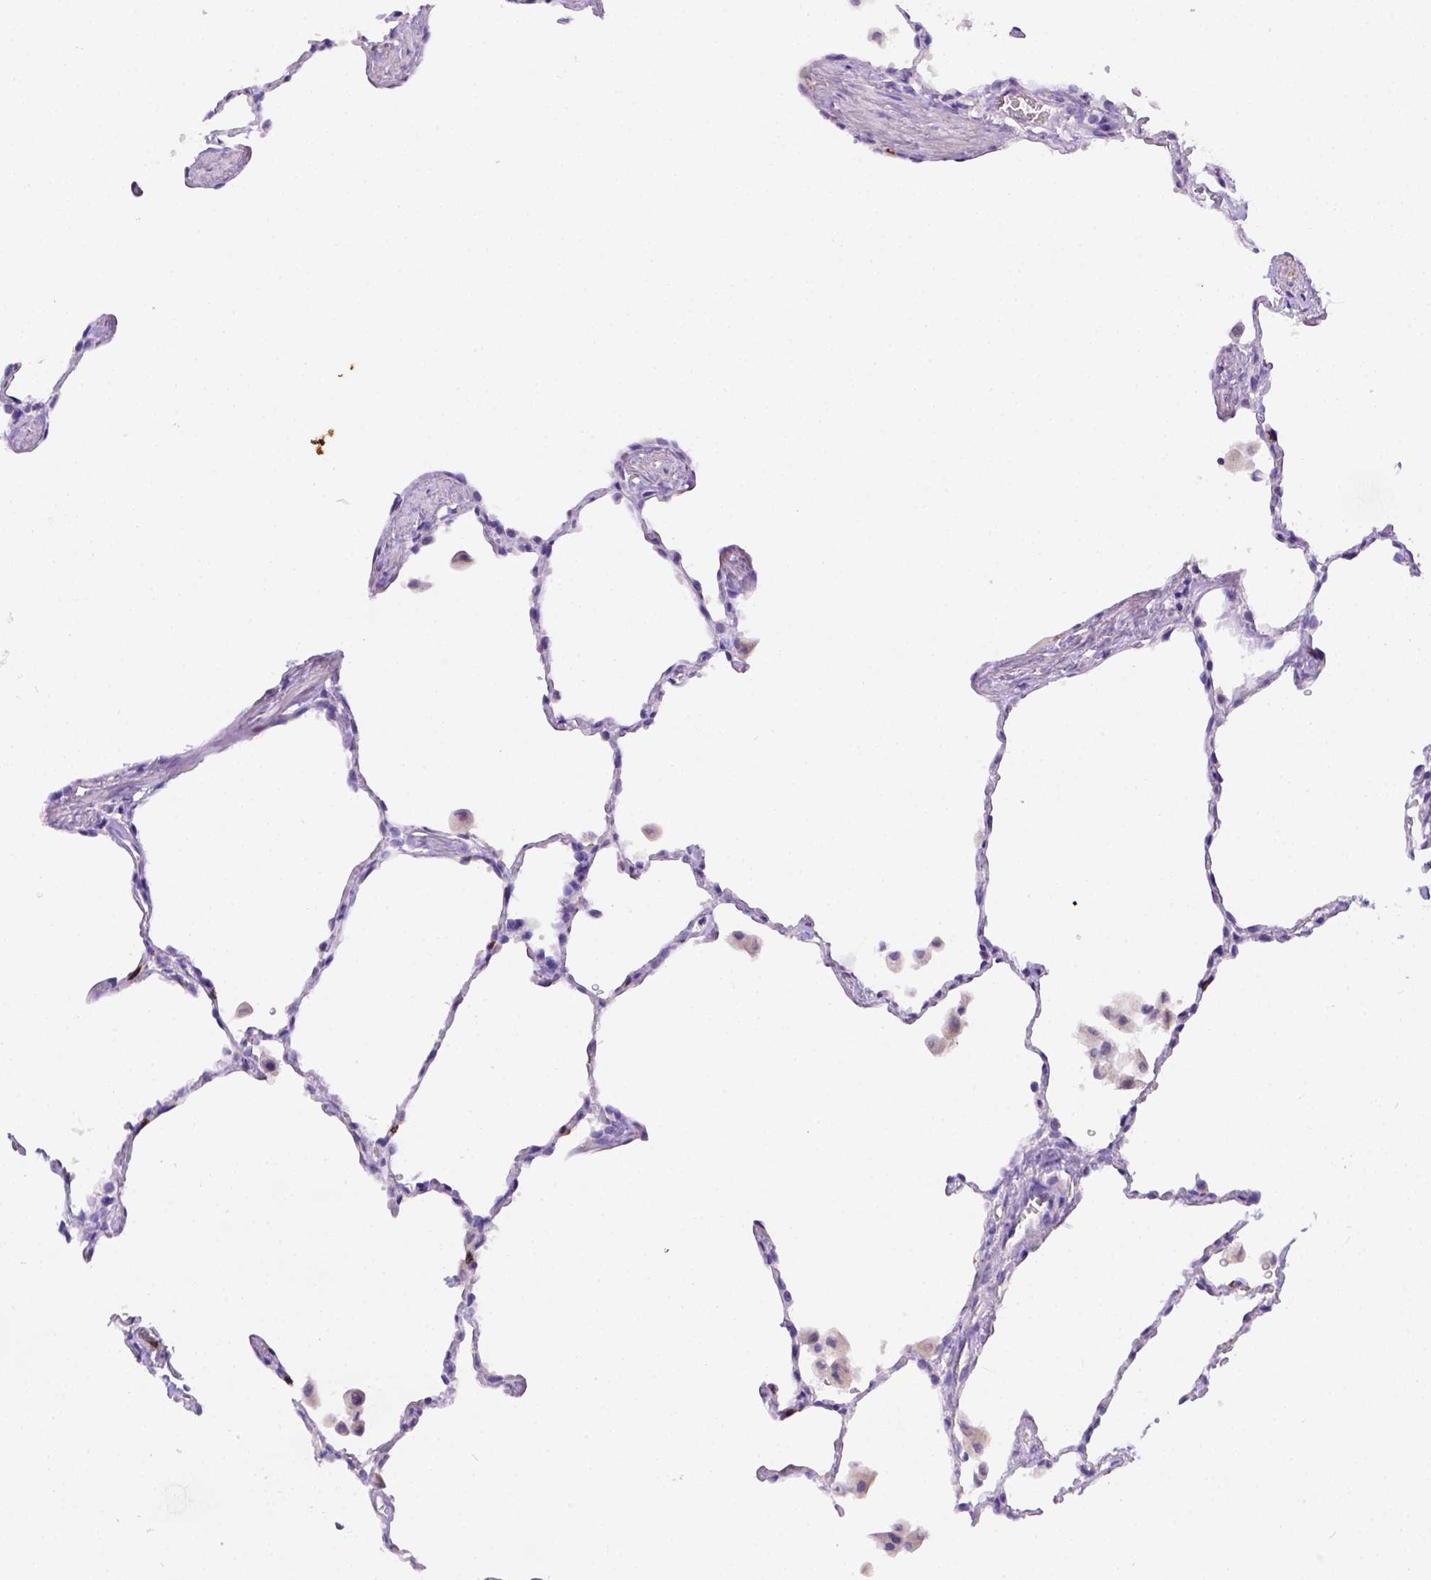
{"staining": {"intensity": "negative", "quantity": "none", "location": "none"}, "tissue": "lung", "cell_type": "Alveolar cells", "image_type": "normal", "snomed": [{"axis": "morphology", "description": "Normal tissue, NOS"}, {"axis": "topography", "description": "Lung"}], "caption": "Alveolar cells show no significant protein expression in normal lung.", "gene": "B3GAT1", "patient": {"sex": "female", "age": 47}}